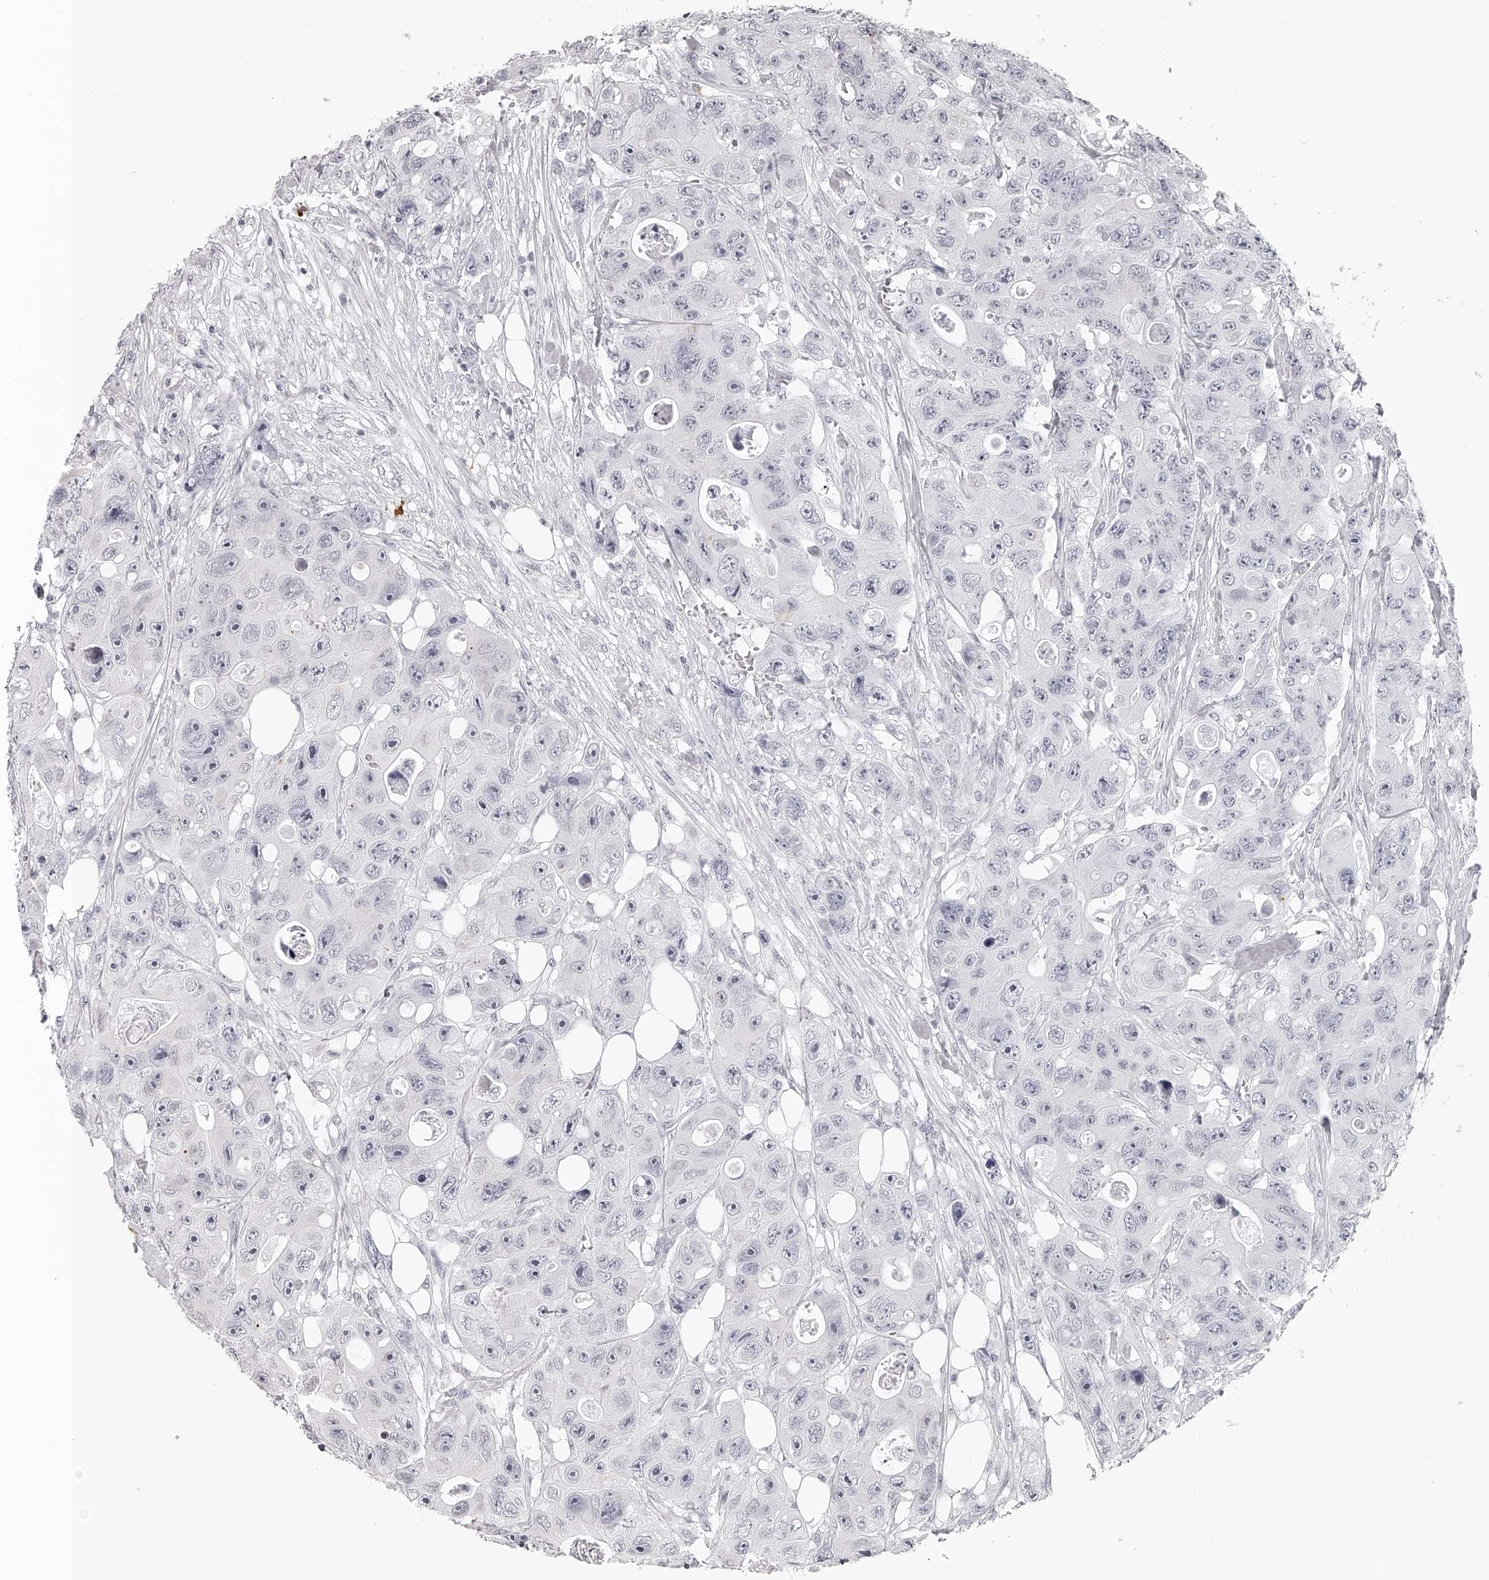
{"staining": {"intensity": "negative", "quantity": "none", "location": "none"}, "tissue": "colorectal cancer", "cell_type": "Tumor cells", "image_type": "cancer", "snomed": [{"axis": "morphology", "description": "Adenocarcinoma, NOS"}, {"axis": "topography", "description": "Colon"}], "caption": "Immunohistochemistry histopathology image of human colorectal adenocarcinoma stained for a protein (brown), which shows no staining in tumor cells.", "gene": "SEC11C", "patient": {"sex": "female", "age": 46}}